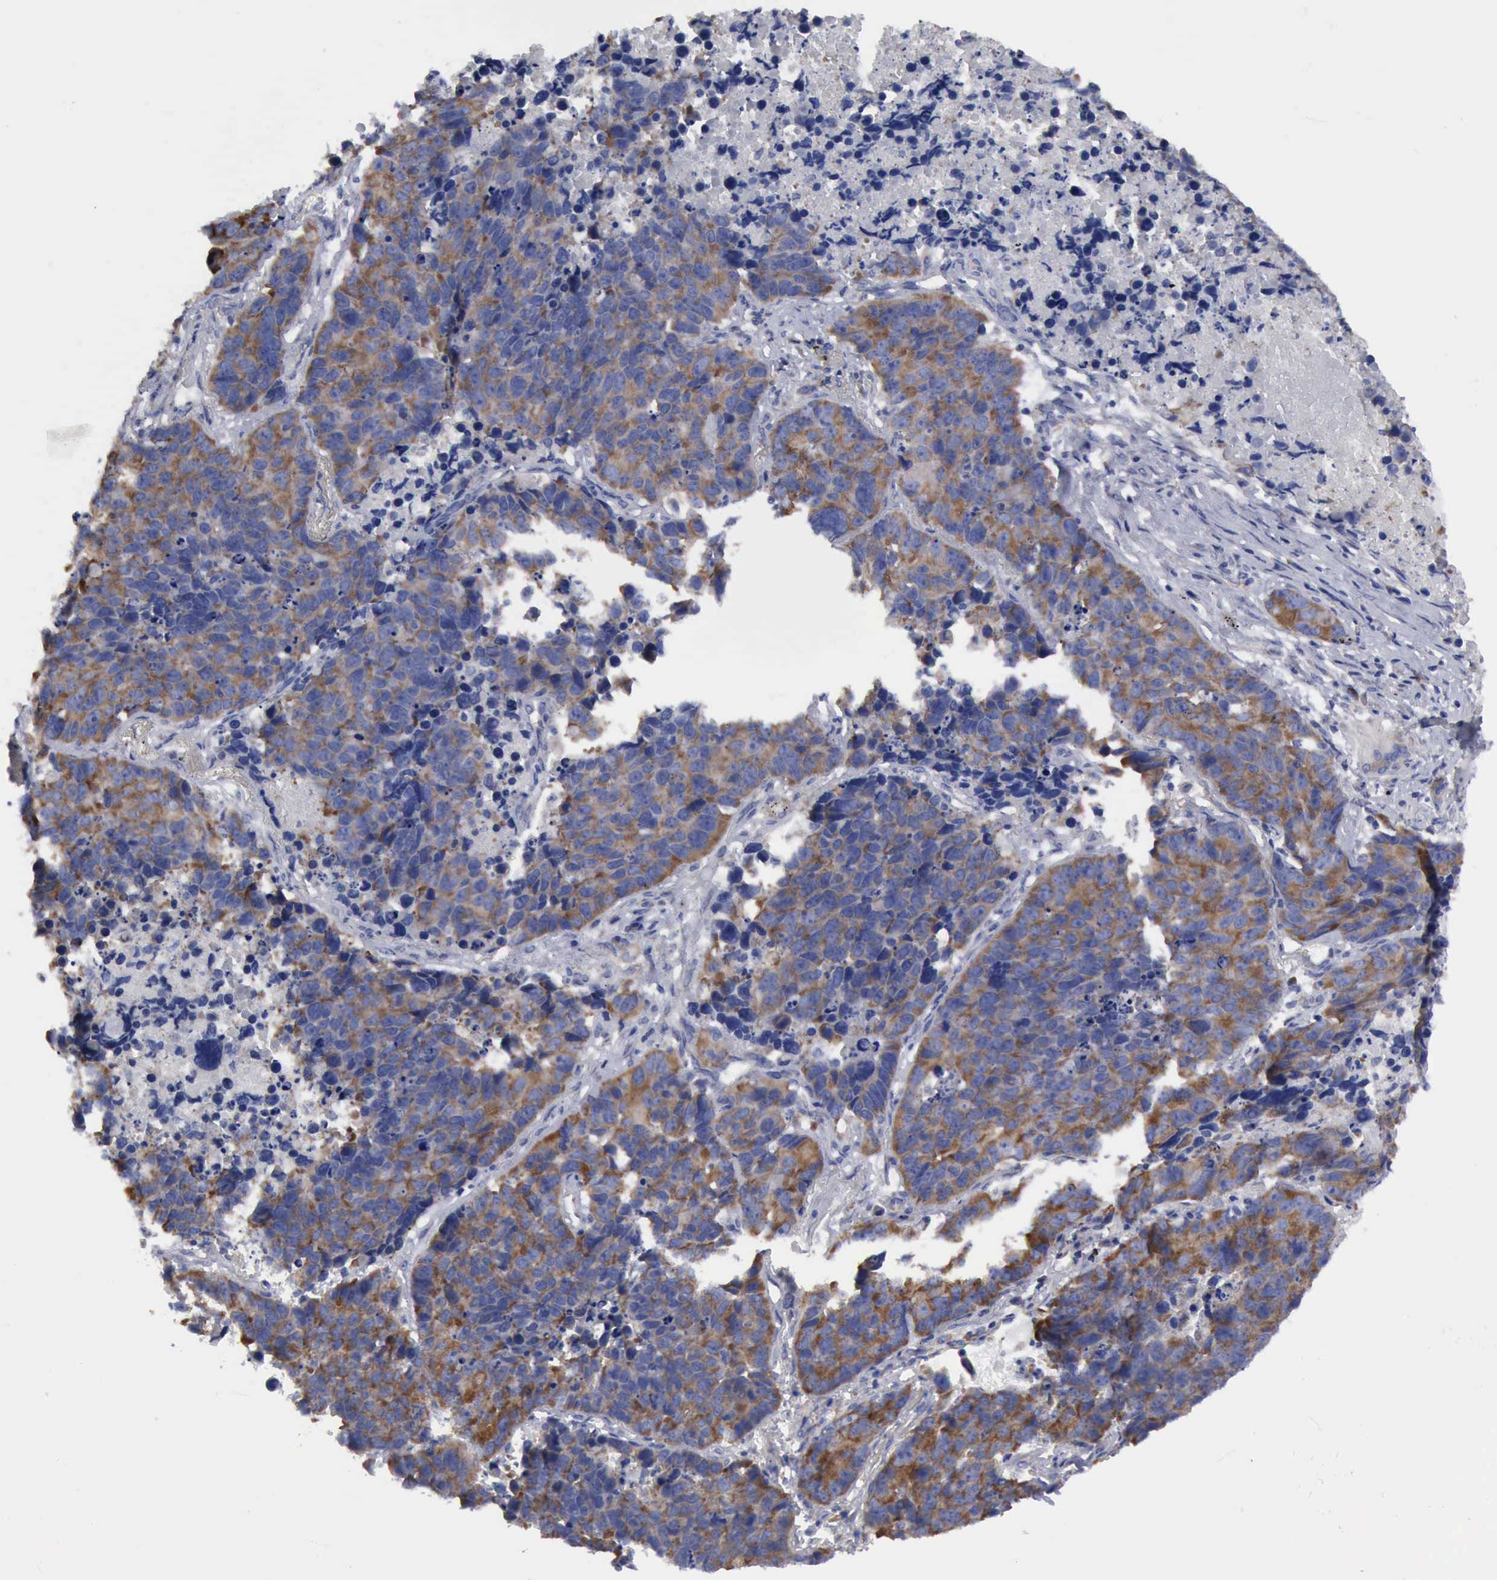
{"staining": {"intensity": "strong", "quantity": ">75%", "location": "cytoplasmic/membranous"}, "tissue": "lung cancer", "cell_type": "Tumor cells", "image_type": "cancer", "snomed": [{"axis": "morphology", "description": "Carcinoid, malignant, NOS"}, {"axis": "topography", "description": "Lung"}], "caption": "Lung cancer (carcinoid (malignant)) stained with DAB (3,3'-diaminobenzidine) immunohistochemistry (IHC) reveals high levels of strong cytoplasmic/membranous staining in about >75% of tumor cells. (DAB (3,3'-diaminobenzidine) IHC, brown staining for protein, blue staining for nuclei).", "gene": "TXLNG", "patient": {"sex": "male", "age": 60}}